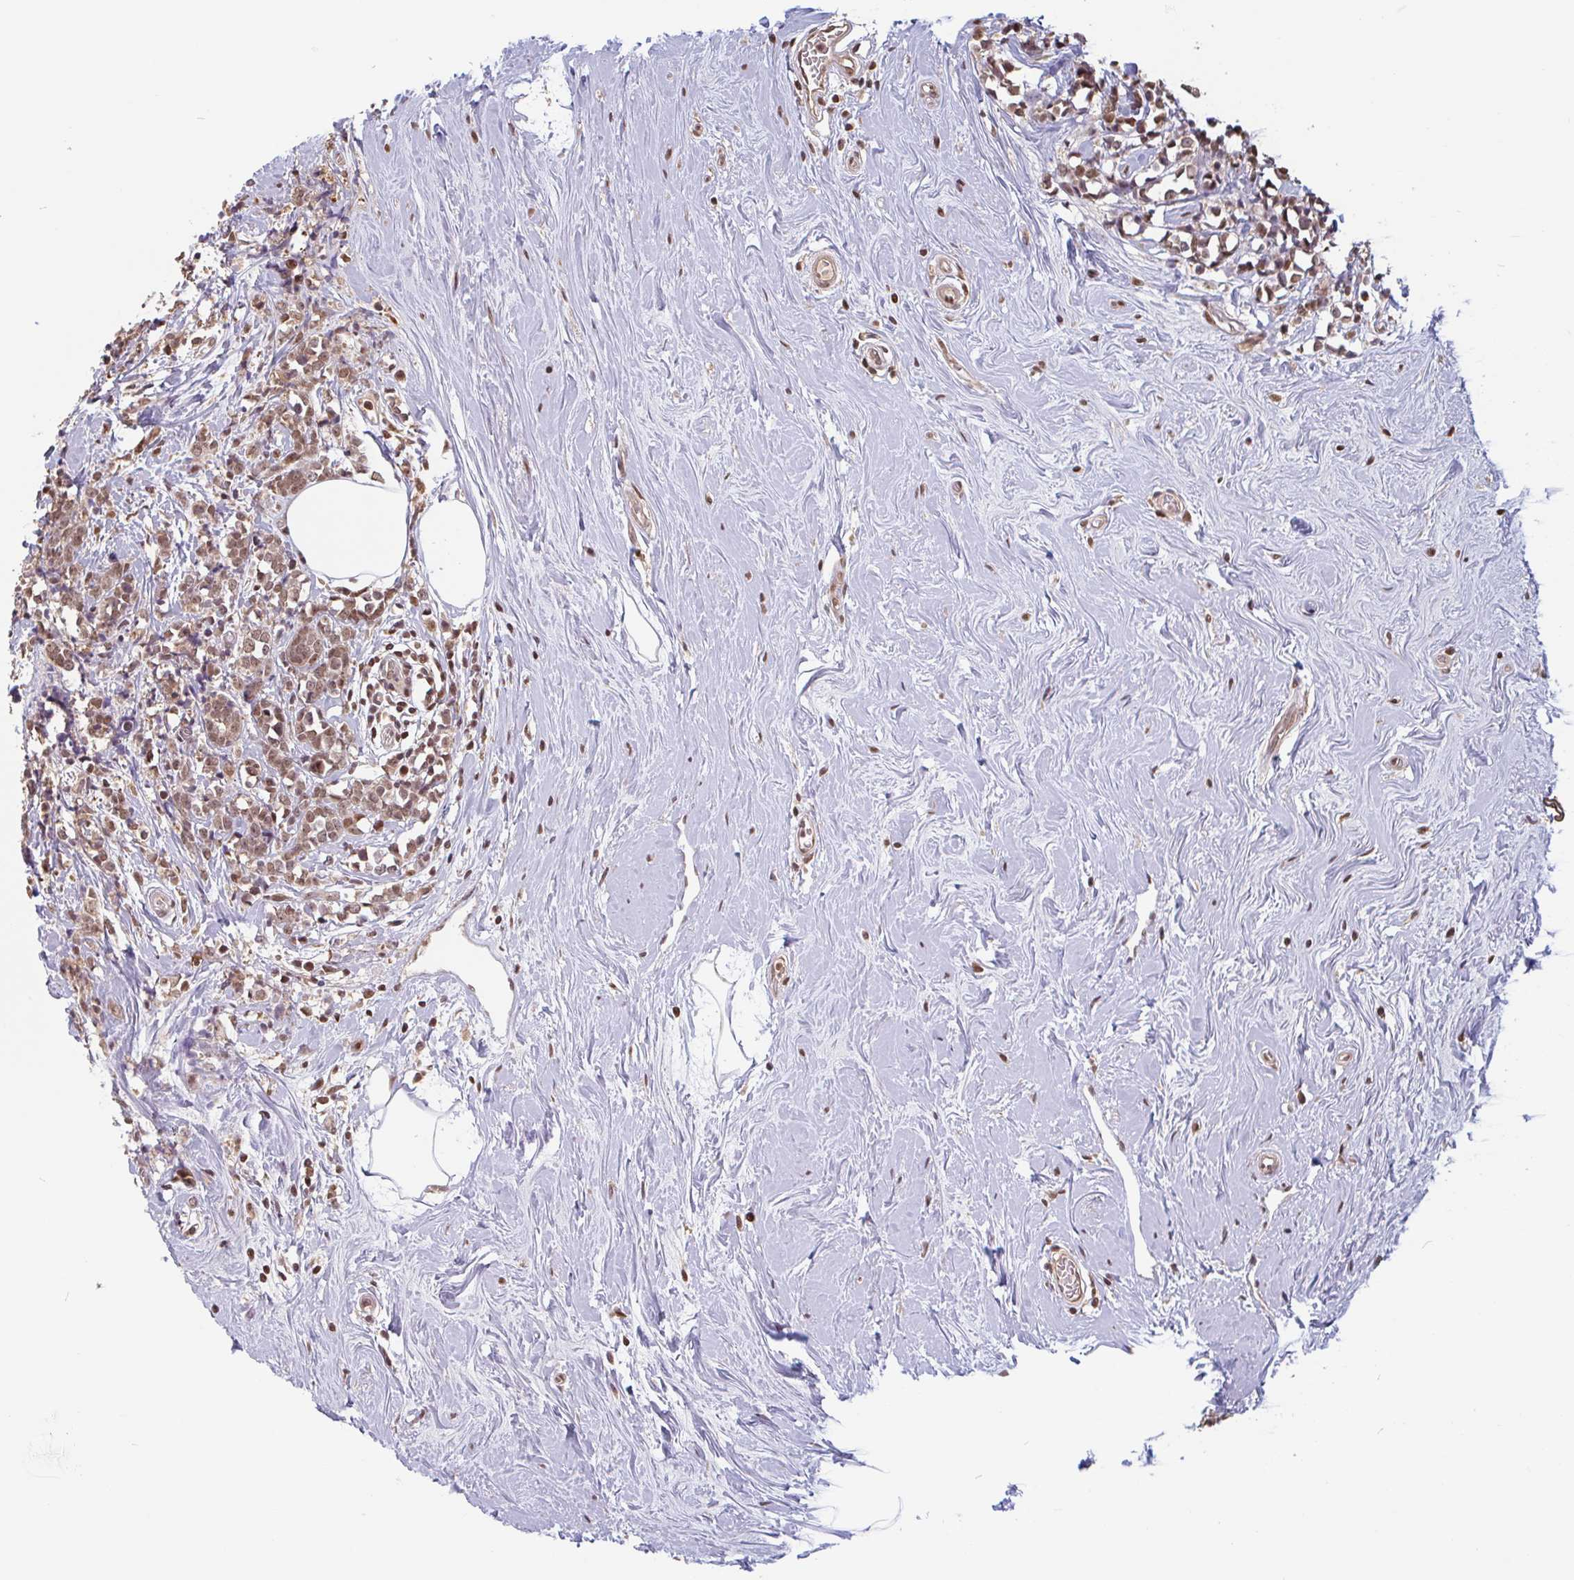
{"staining": {"intensity": "moderate", "quantity": ">75%", "location": "nuclear"}, "tissue": "breast cancer", "cell_type": "Tumor cells", "image_type": "cancer", "snomed": [{"axis": "morphology", "description": "Lobular carcinoma"}, {"axis": "topography", "description": "Breast"}], "caption": "This is a micrograph of IHC staining of breast cancer, which shows moderate expression in the nuclear of tumor cells.", "gene": "DR1", "patient": {"sex": "female", "age": 58}}